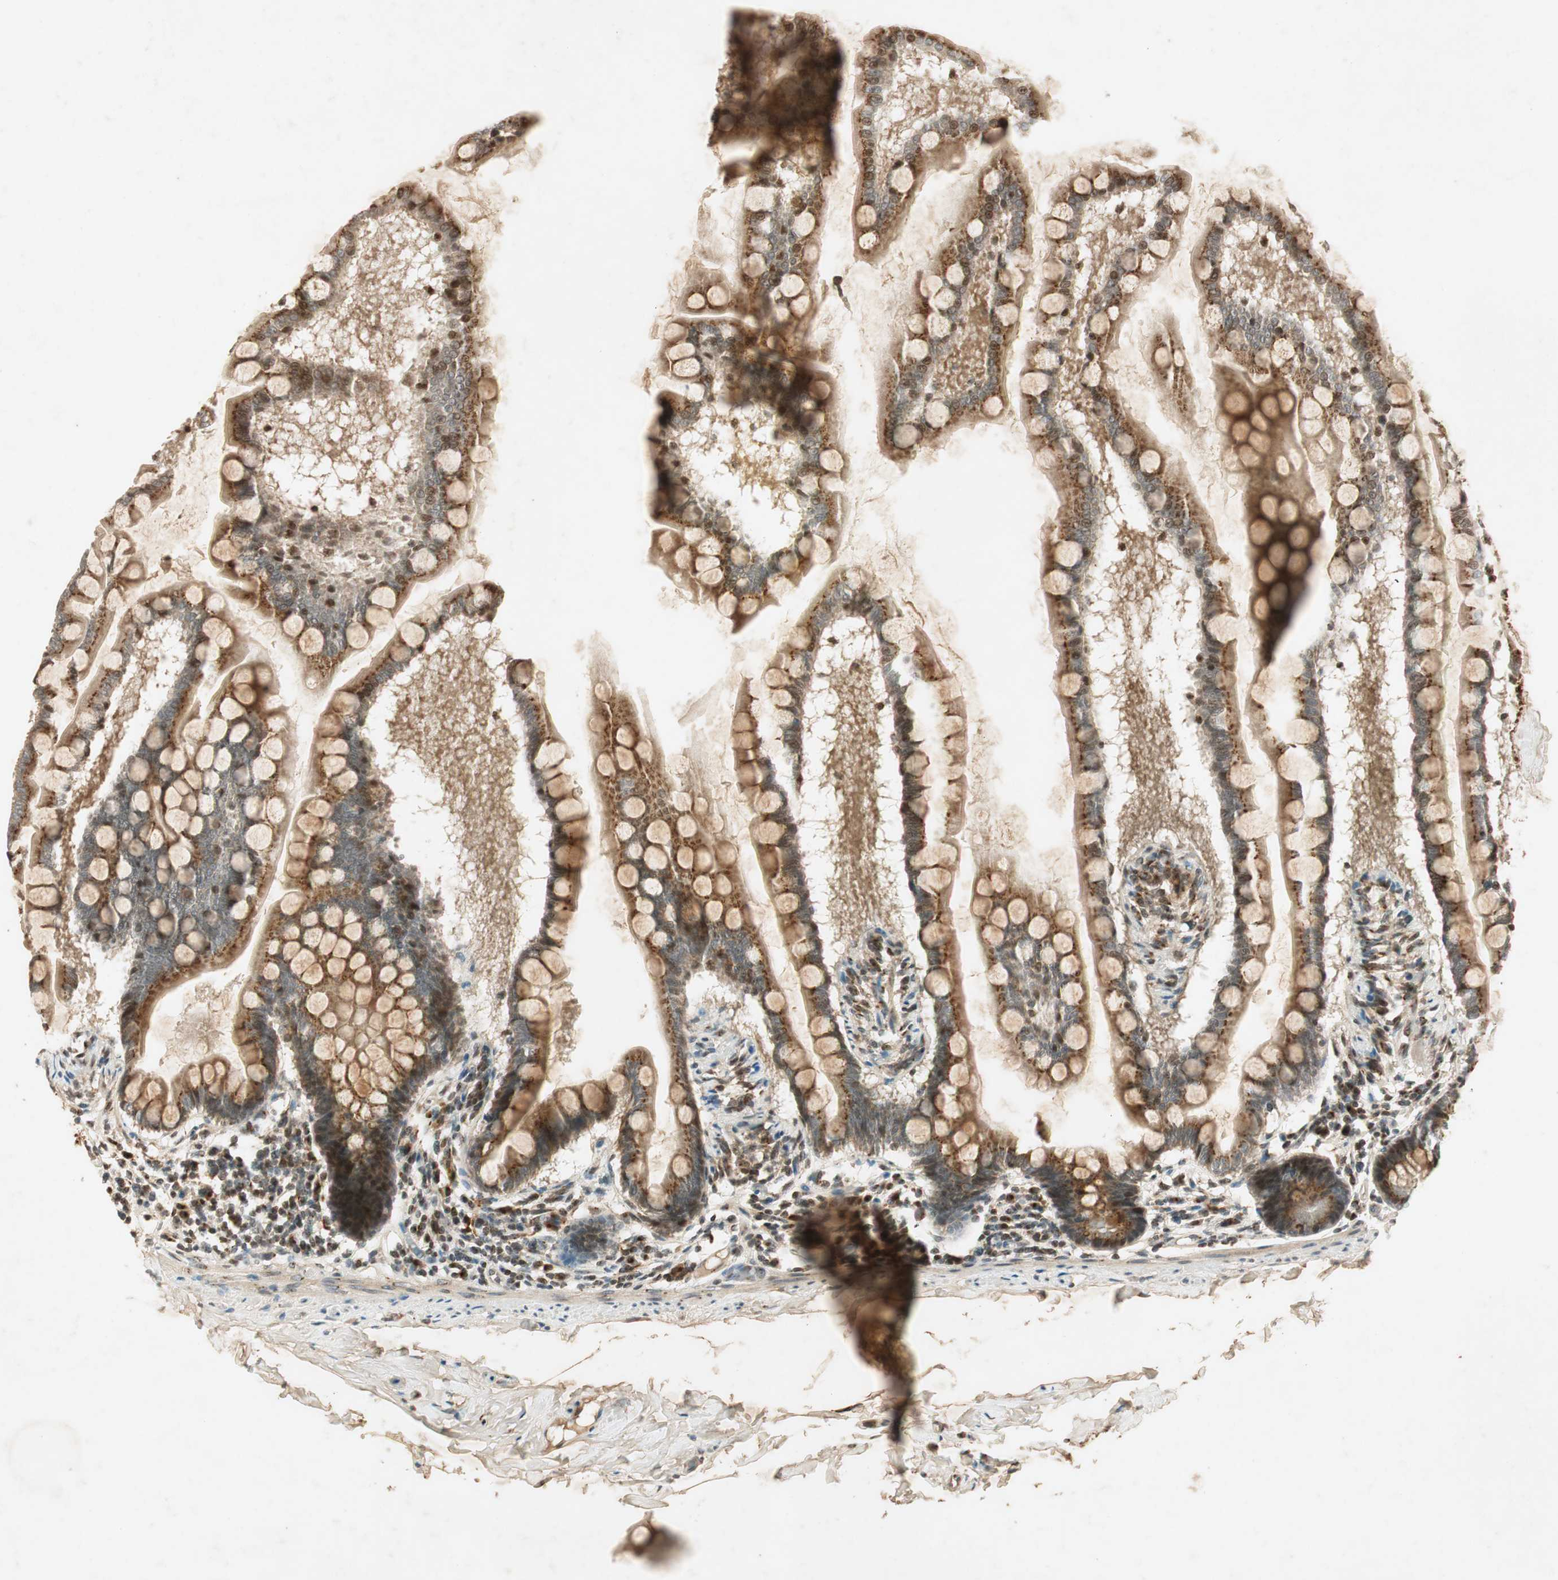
{"staining": {"intensity": "moderate", "quantity": ">75%", "location": "cytoplasmic/membranous"}, "tissue": "small intestine", "cell_type": "Glandular cells", "image_type": "normal", "snomed": [{"axis": "morphology", "description": "Normal tissue, NOS"}, {"axis": "topography", "description": "Small intestine"}], "caption": "An IHC histopathology image of benign tissue is shown. Protein staining in brown highlights moderate cytoplasmic/membranous positivity in small intestine within glandular cells. The staining was performed using DAB (3,3'-diaminobenzidine), with brown indicating positive protein expression. Nuclei are stained blue with hematoxylin.", "gene": "NEO1", "patient": {"sex": "male", "age": 41}}